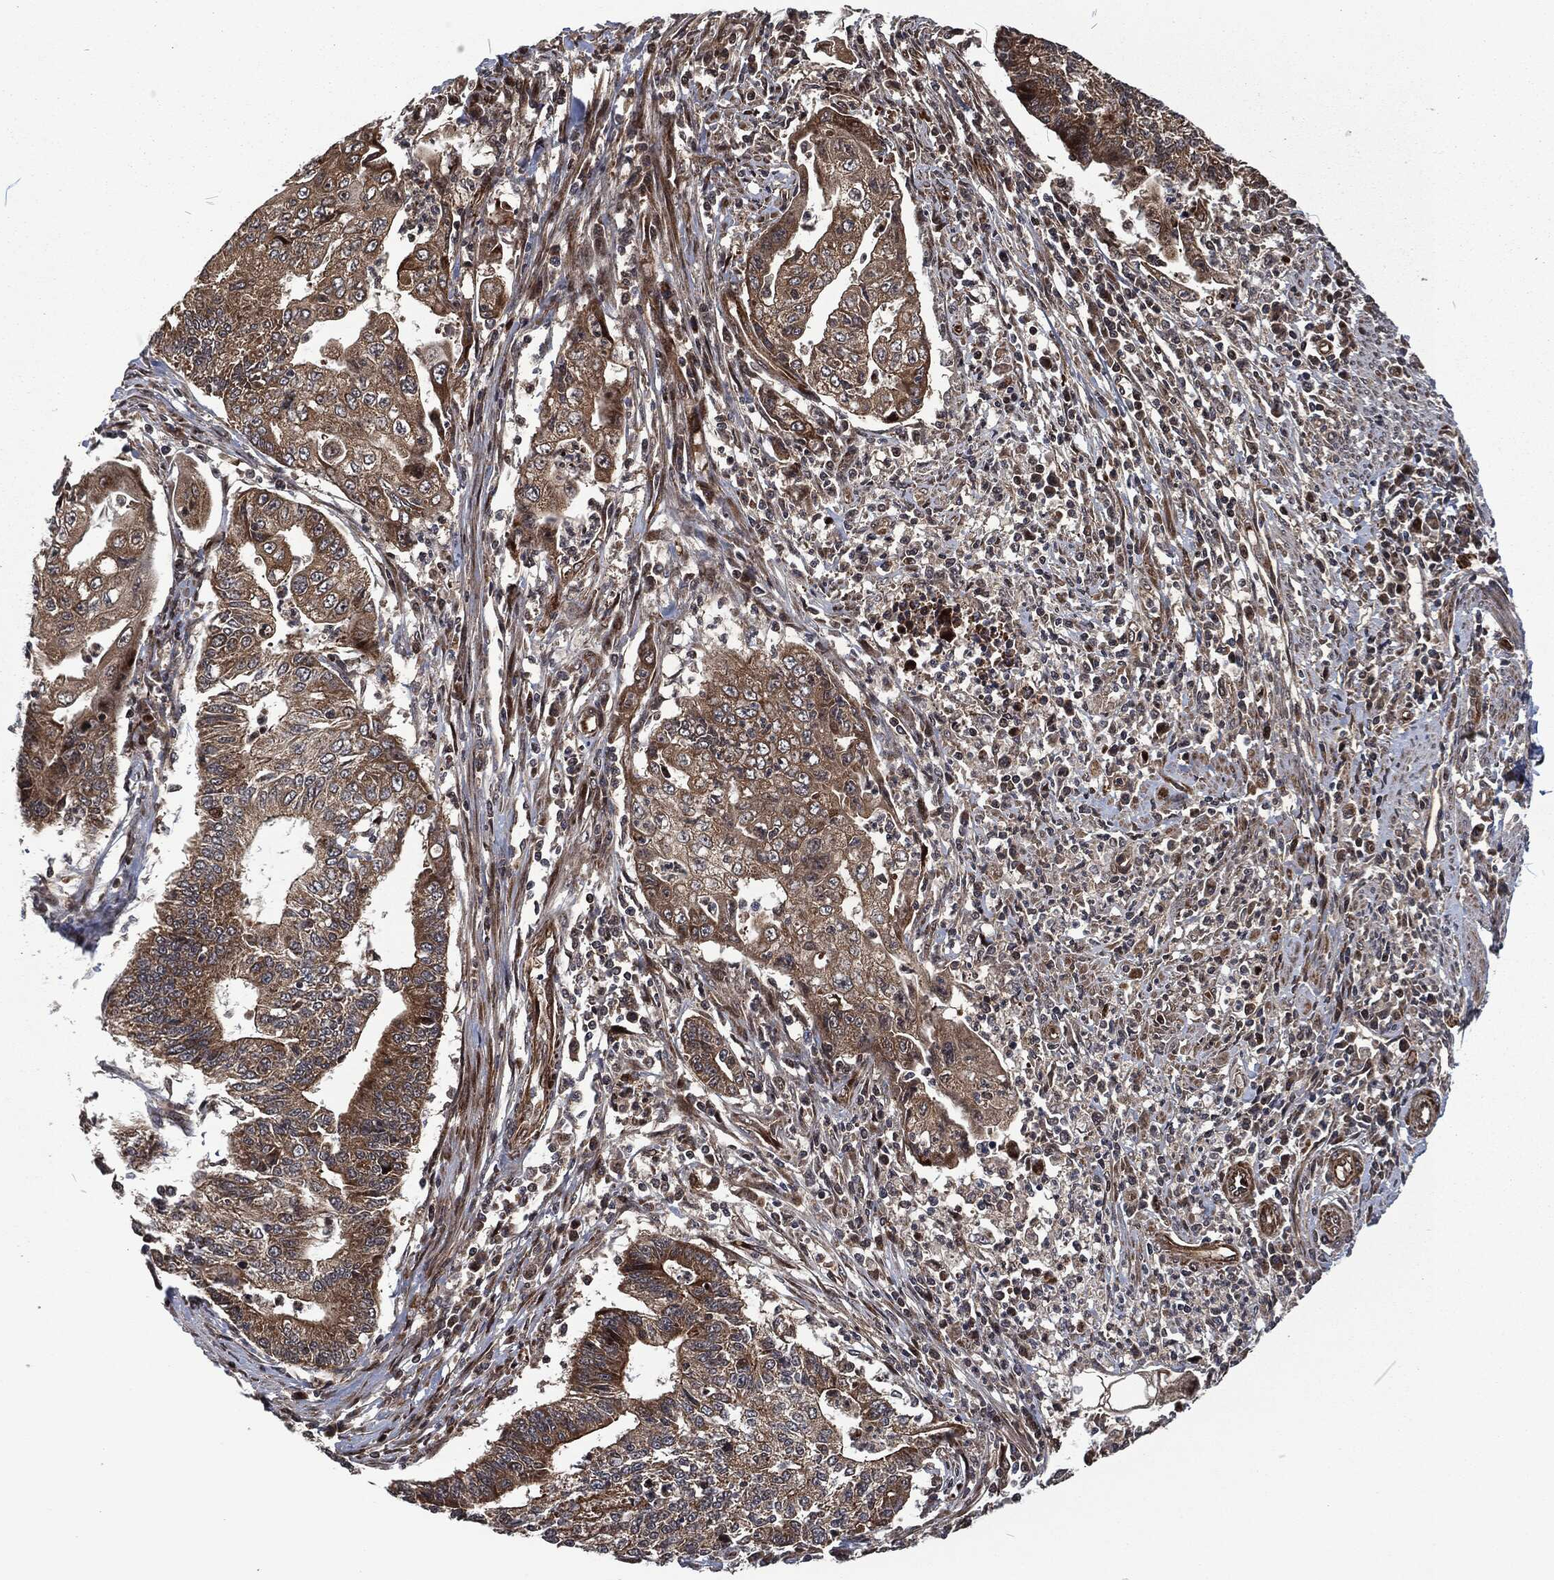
{"staining": {"intensity": "weak", "quantity": ">75%", "location": "cytoplasmic/membranous"}, "tissue": "endometrial cancer", "cell_type": "Tumor cells", "image_type": "cancer", "snomed": [{"axis": "morphology", "description": "Adenocarcinoma, NOS"}, {"axis": "topography", "description": "Uterus"}, {"axis": "topography", "description": "Endometrium"}], "caption": "IHC histopathology image of neoplastic tissue: adenocarcinoma (endometrial) stained using immunohistochemistry exhibits low levels of weak protein expression localized specifically in the cytoplasmic/membranous of tumor cells, appearing as a cytoplasmic/membranous brown color.", "gene": "CMPK2", "patient": {"sex": "female", "age": 54}}